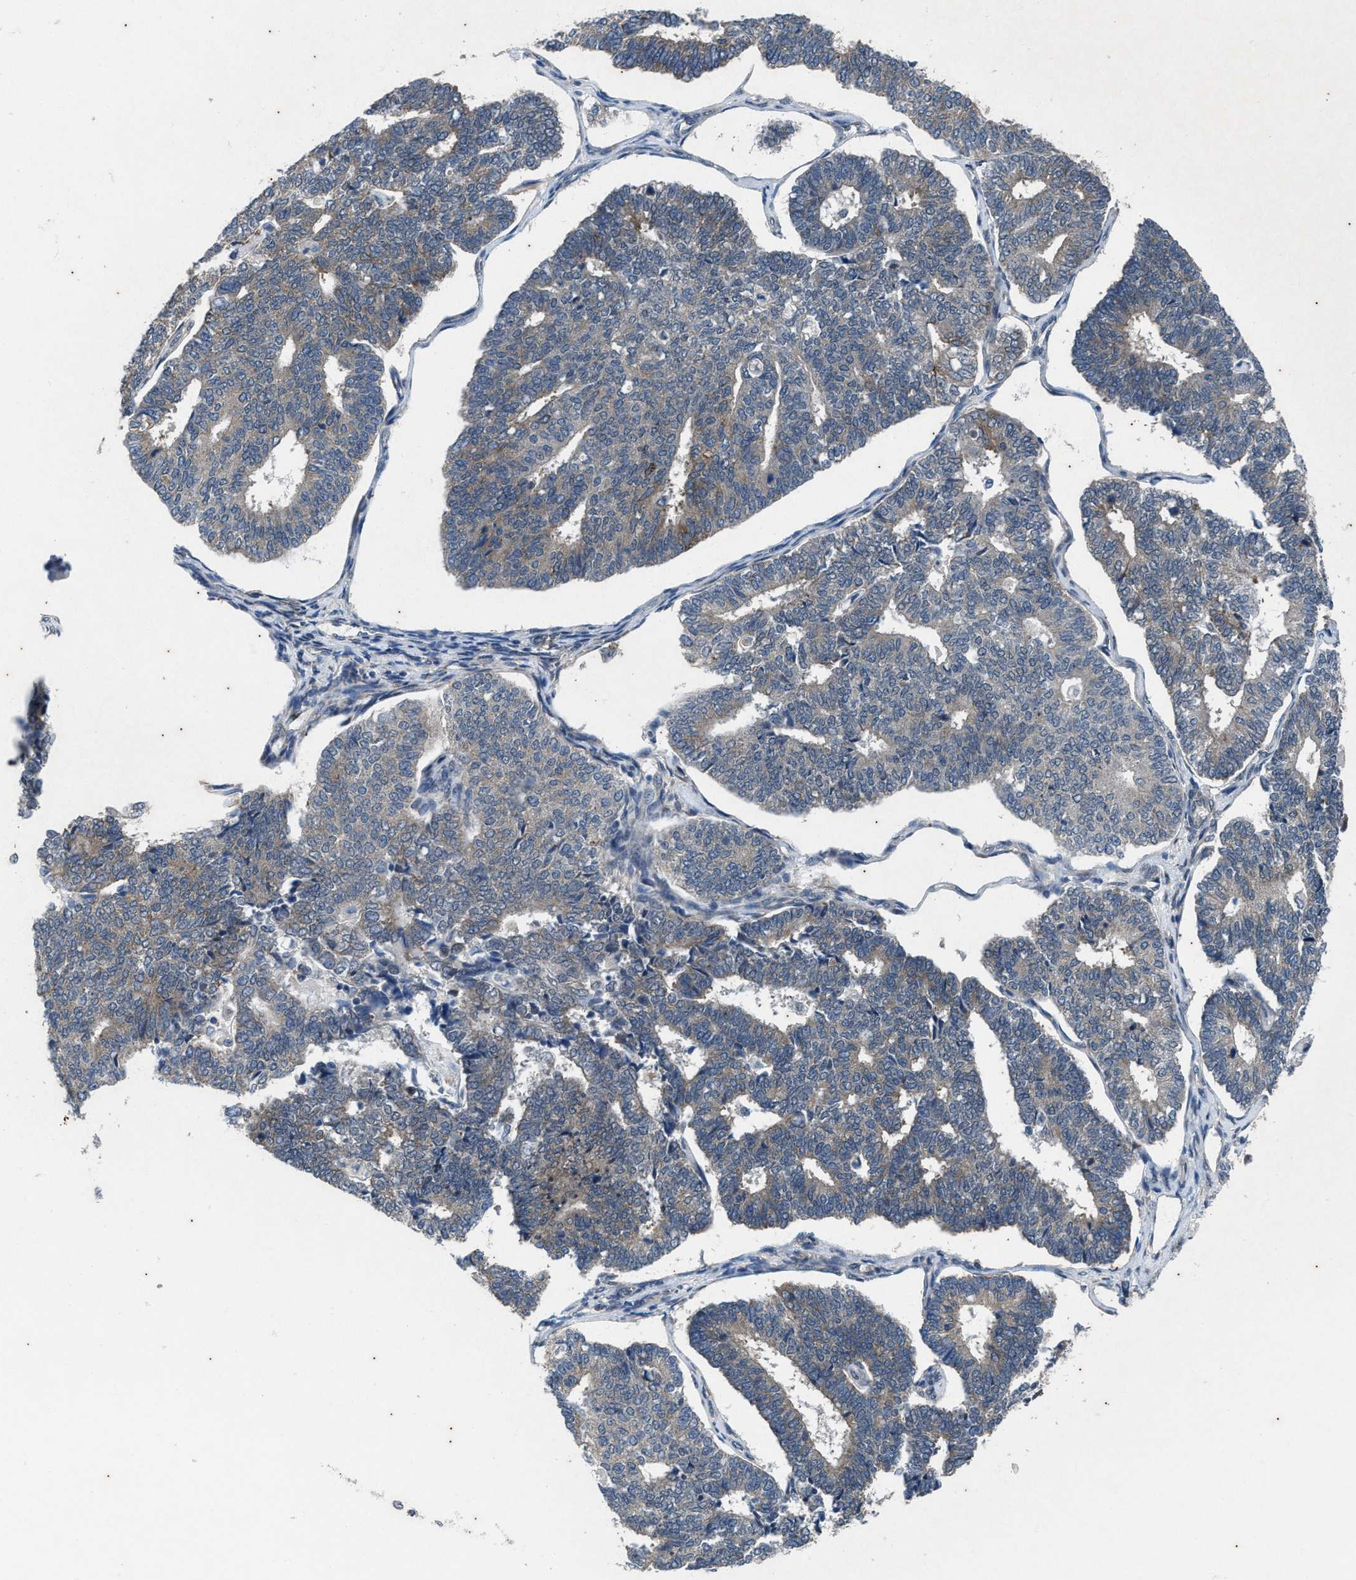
{"staining": {"intensity": "weak", "quantity": ">75%", "location": "cytoplasmic/membranous"}, "tissue": "endometrial cancer", "cell_type": "Tumor cells", "image_type": "cancer", "snomed": [{"axis": "morphology", "description": "Adenocarcinoma, NOS"}, {"axis": "topography", "description": "Endometrium"}], "caption": "Tumor cells show weak cytoplasmic/membranous expression in about >75% of cells in endometrial cancer.", "gene": "KIF24", "patient": {"sex": "female", "age": 70}}